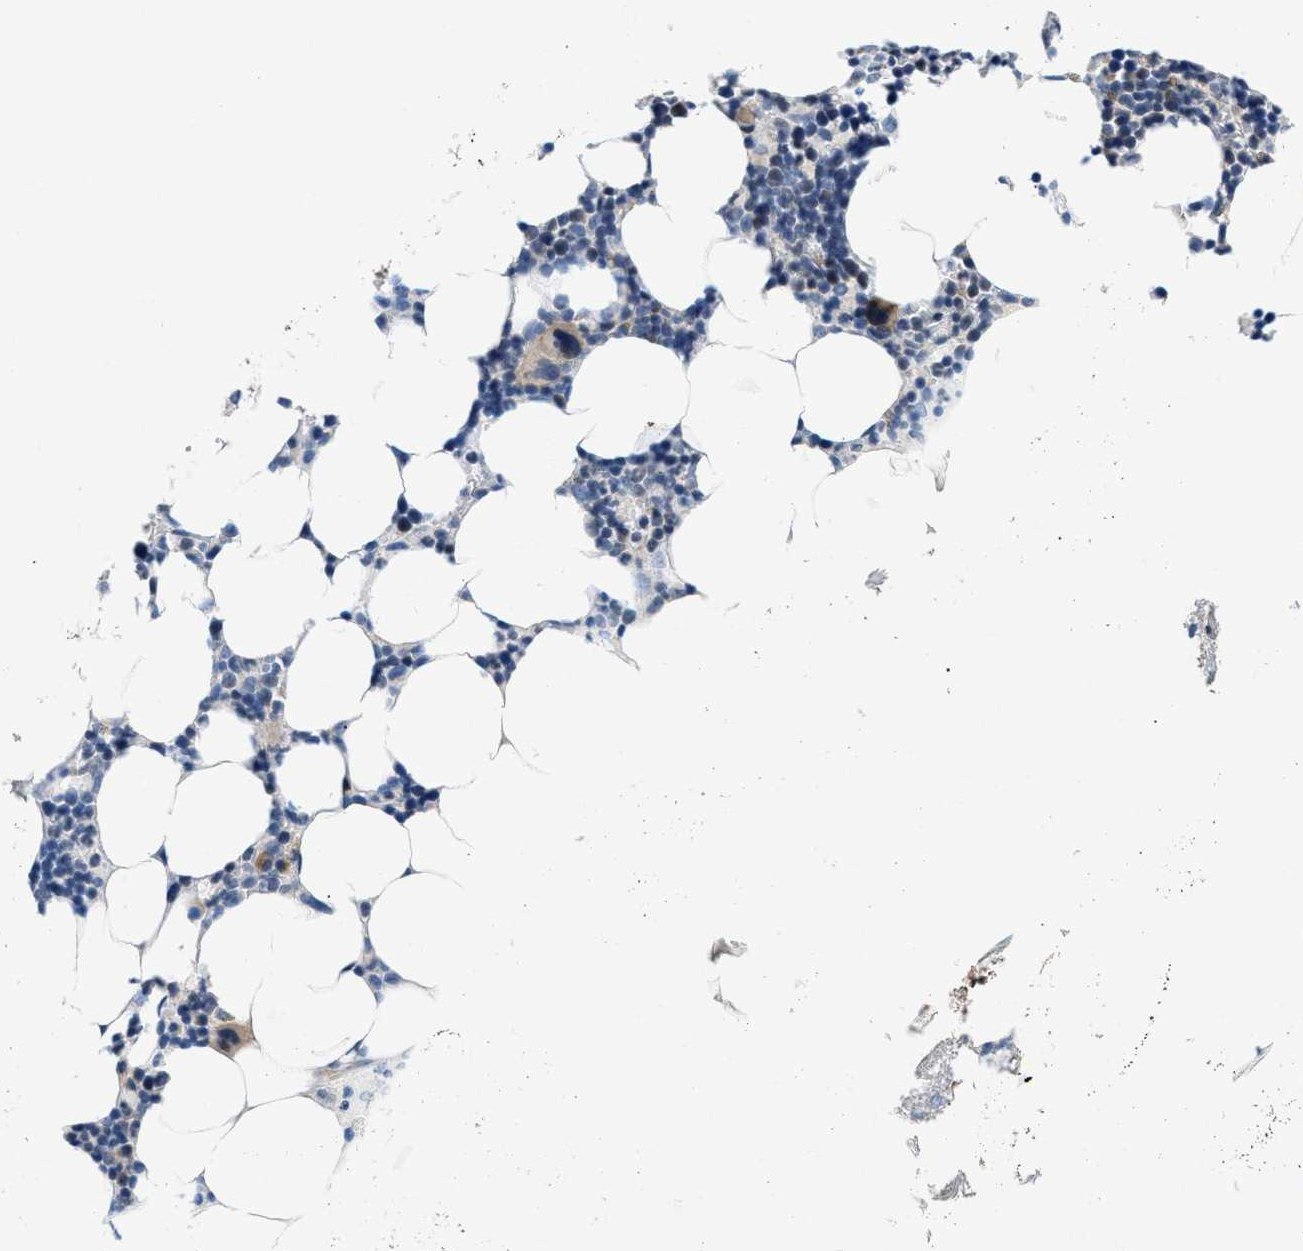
{"staining": {"intensity": "weak", "quantity": "<25%", "location": "cytoplasmic/membranous"}, "tissue": "bone marrow", "cell_type": "Hematopoietic cells", "image_type": "normal", "snomed": [{"axis": "morphology", "description": "Normal tissue, NOS"}, {"axis": "topography", "description": "Bone marrow"}], "caption": "DAB (3,3'-diaminobenzidine) immunohistochemical staining of benign bone marrow reveals no significant positivity in hematopoietic cells.", "gene": "FDCSP", "patient": {"sex": "female", "age": 73}}